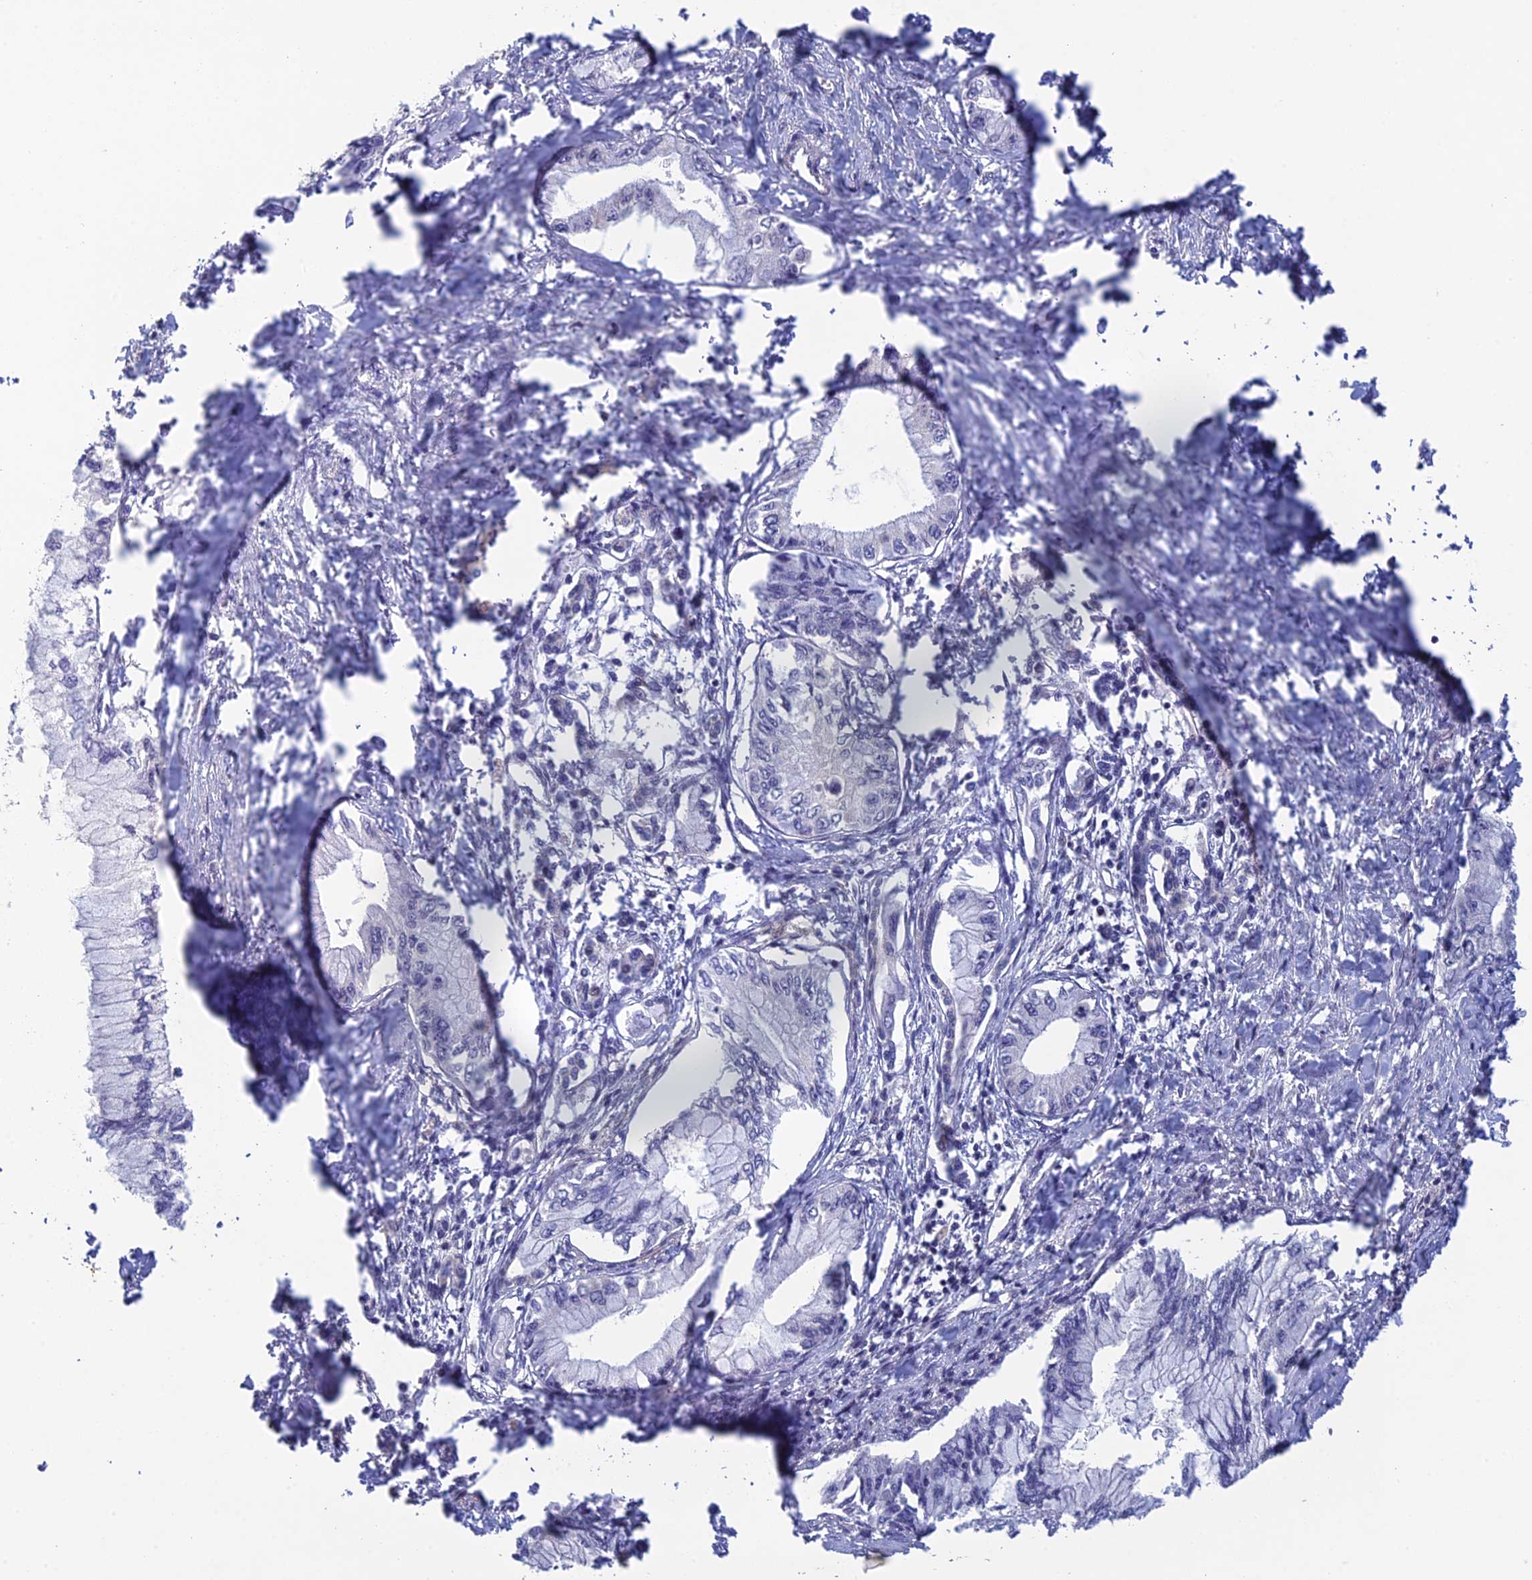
{"staining": {"intensity": "negative", "quantity": "none", "location": "none"}, "tissue": "pancreatic cancer", "cell_type": "Tumor cells", "image_type": "cancer", "snomed": [{"axis": "morphology", "description": "Adenocarcinoma, NOS"}, {"axis": "topography", "description": "Pancreas"}], "caption": "Protein analysis of pancreatic cancer (adenocarcinoma) displays no significant expression in tumor cells. The staining is performed using DAB (3,3'-diaminobenzidine) brown chromogen with nuclei counter-stained in using hematoxylin.", "gene": "SRA1", "patient": {"sex": "male", "age": 48}}